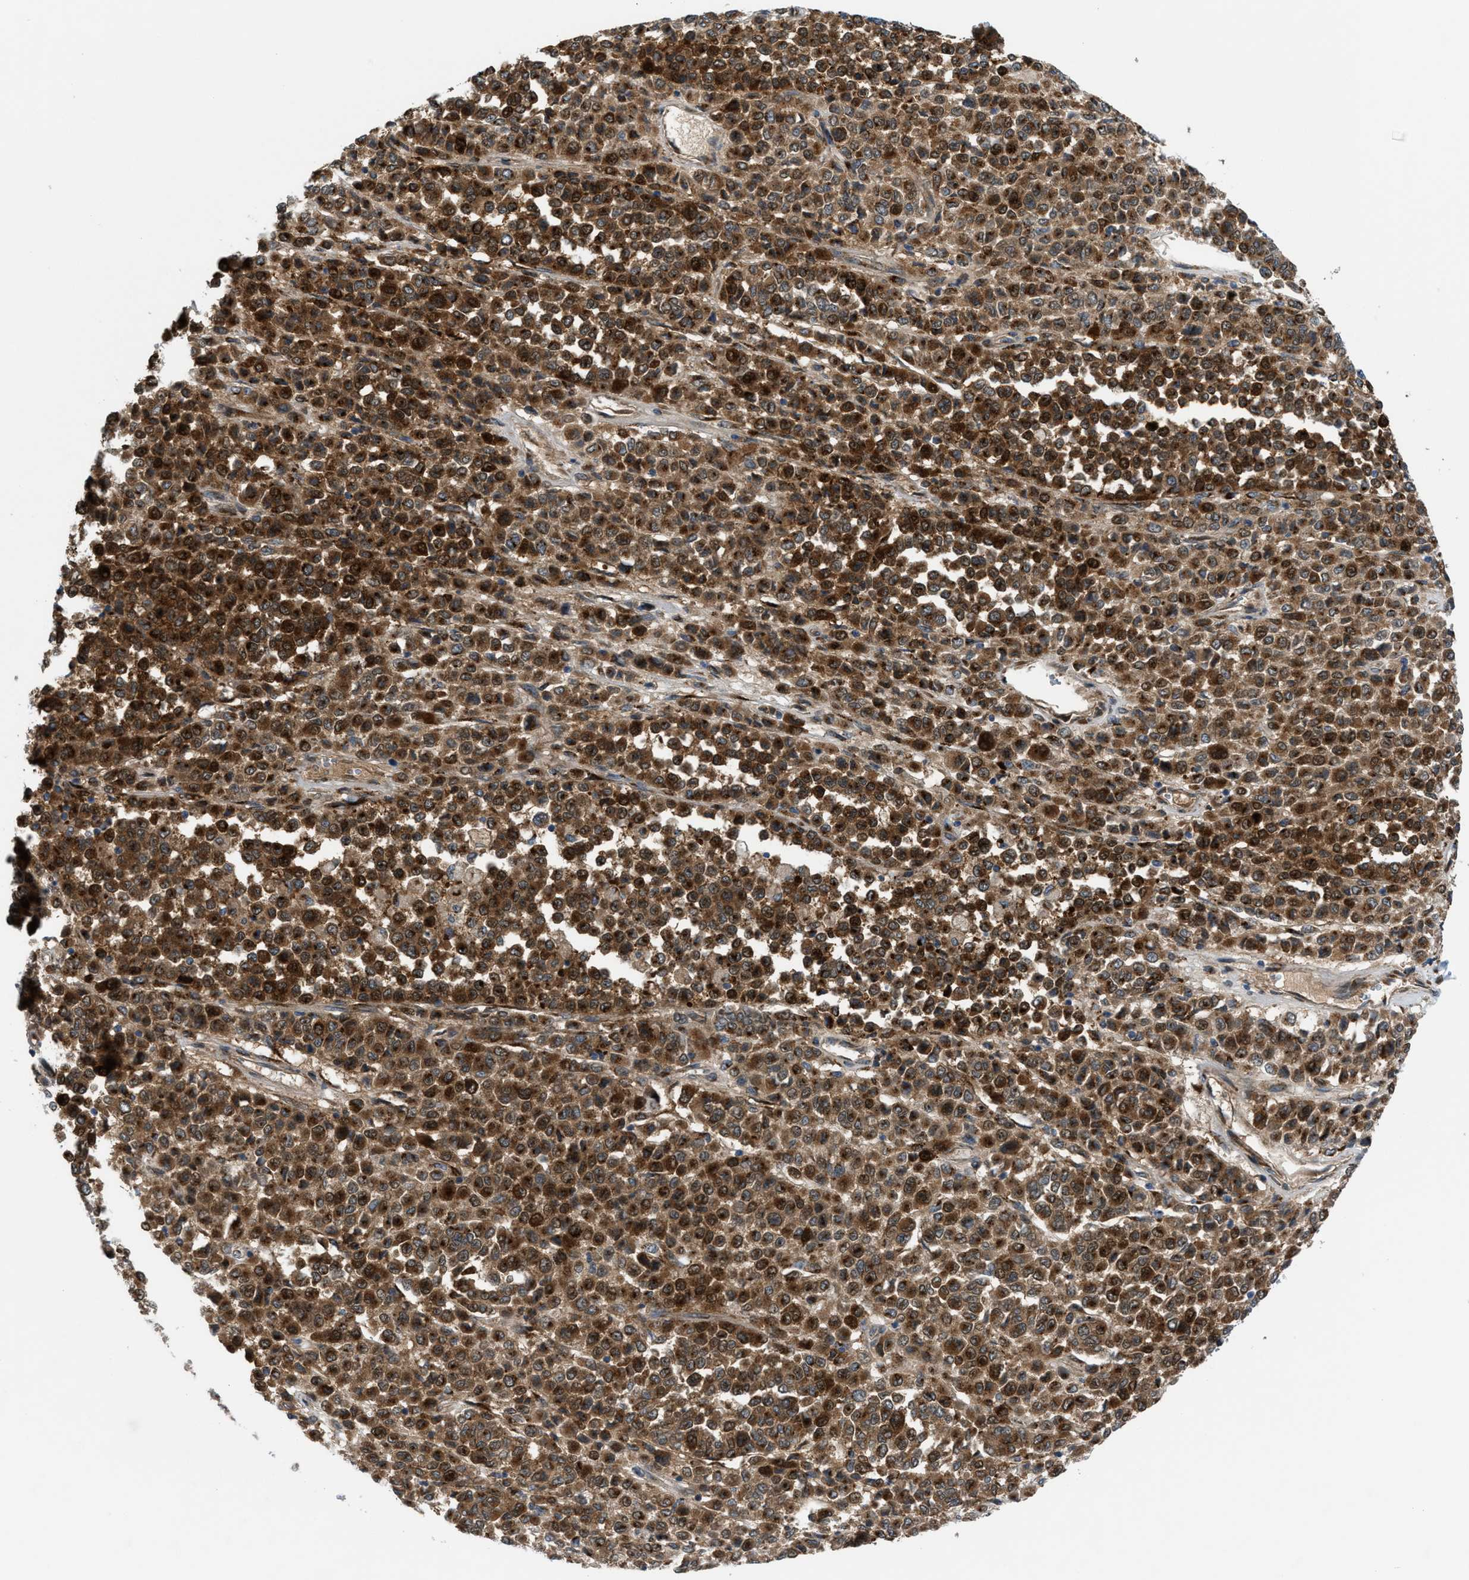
{"staining": {"intensity": "strong", "quantity": ">75%", "location": "cytoplasmic/membranous"}, "tissue": "melanoma", "cell_type": "Tumor cells", "image_type": "cancer", "snomed": [{"axis": "morphology", "description": "Malignant melanoma, Metastatic site"}, {"axis": "topography", "description": "Pancreas"}], "caption": "IHC of human malignant melanoma (metastatic site) exhibits high levels of strong cytoplasmic/membranous expression in about >75% of tumor cells. (DAB (3,3'-diaminobenzidine) IHC with brightfield microscopy, high magnification).", "gene": "SLC38A10", "patient": {"sex": "female", "age": 30}}